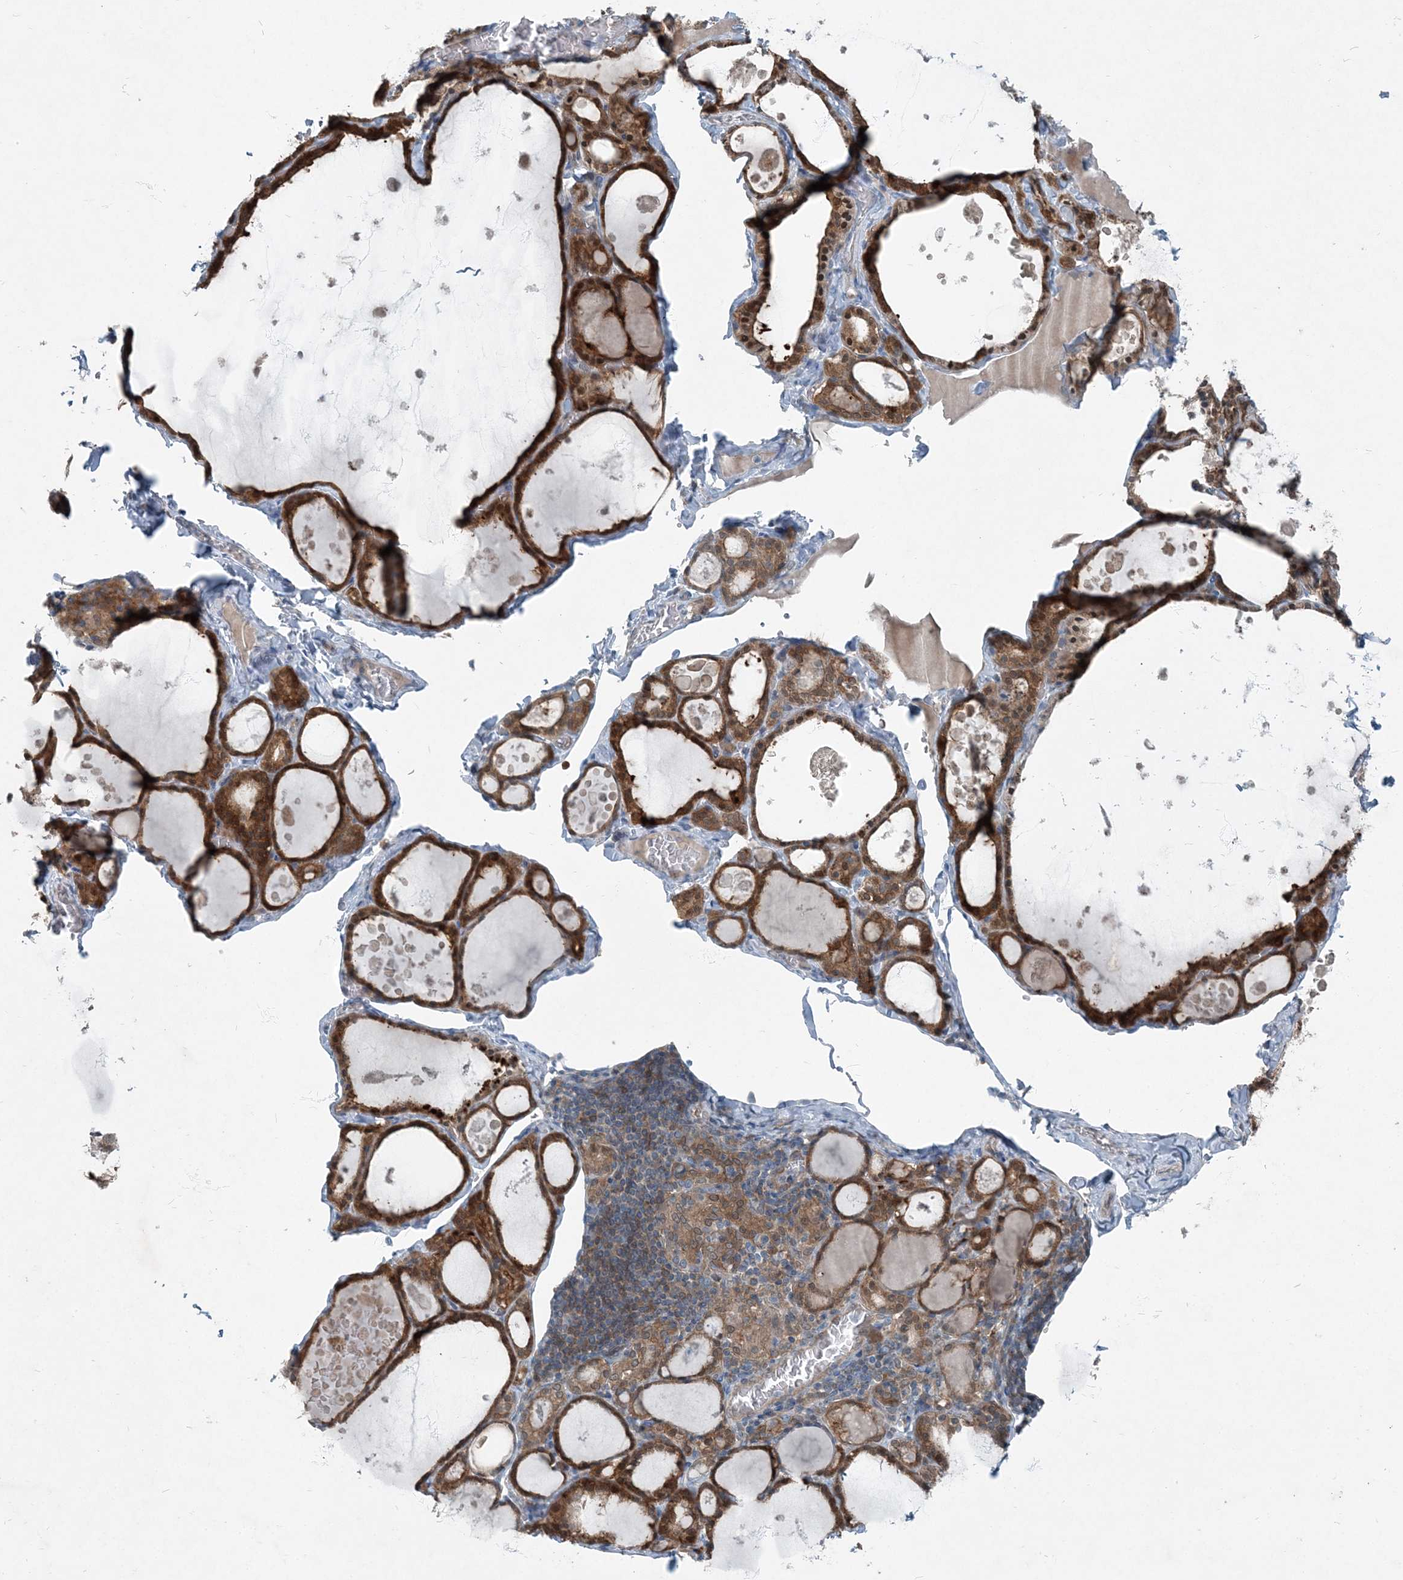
{"staining": {"intensity": "strong", "quantity": ">75%", "location": "cytoplasmic/membranous"}, "tissue": "thyroid gland", "cell_type": "Glandular cells", "image_type": "normal", "snomed": [{"axis": "morphology", "description": "Normal tissue, NOS"}, {"axis": "topography", "description": "Thyroid gland"}], "caption": "There is high levels of strong cytoplasmic/membranous staining in glandular cells of normal thyroid gland, as demonstrated by immunohistochemical staining (brown color).", "gene": "ARMH1", "patient": {"sex": "male", "age": 56}}